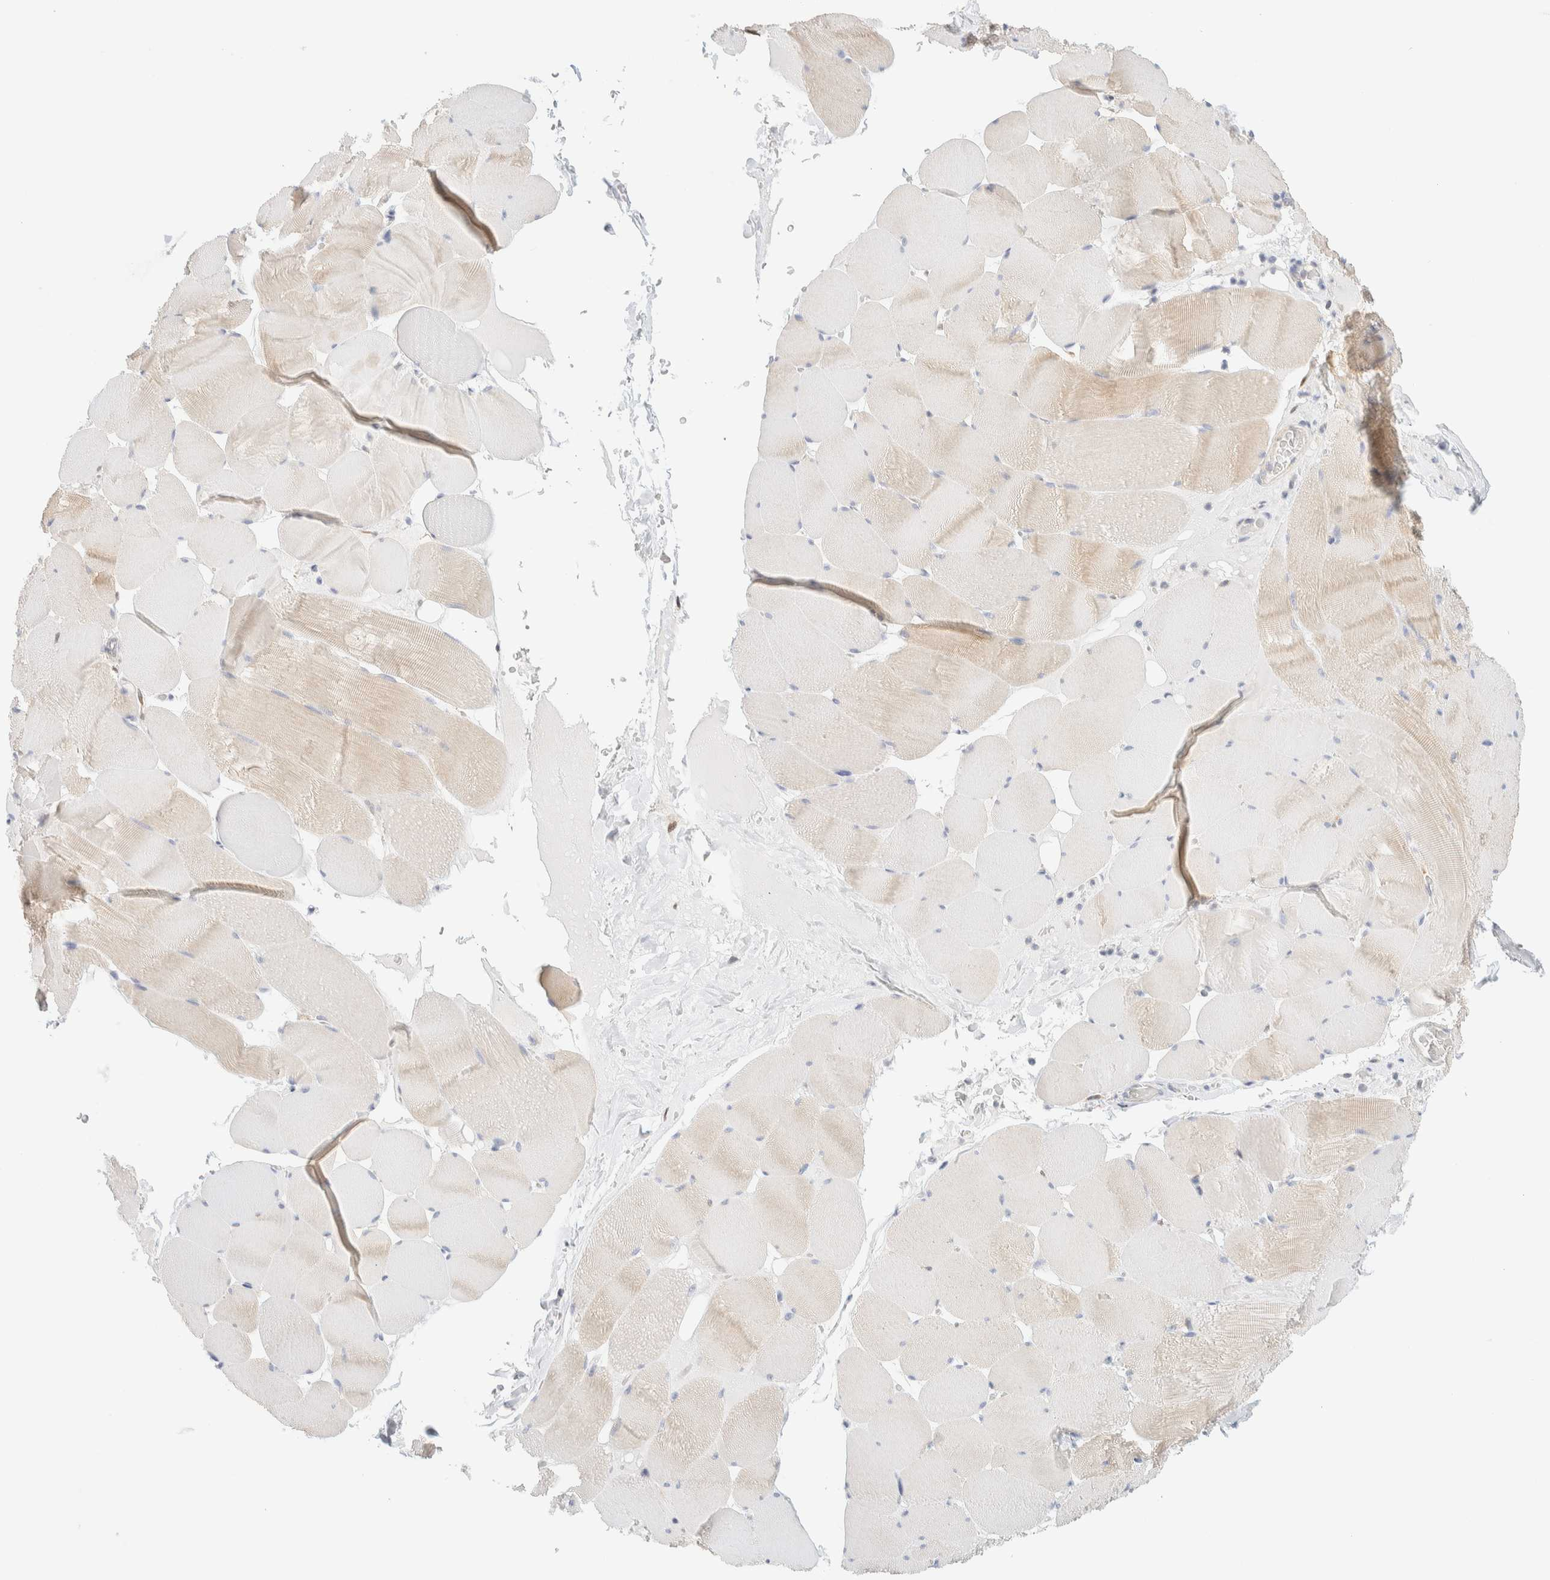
{"staining": {"intensity": "weak", "quantity": "25%-75%", "location": "cytoplasmic/membranous"}, "tissue": "skeletal muscle", "cell_type": "Myocytes", "image_type": "normal", "snomed": [{"axis": "morphology", "description": "Normal tissue, NOS"}, {"axis": "topography", "description": "Skeletal muscle"}], "caption": "This is an image of IHC staining of benign skeletal muscle, which shows weak positivity in the cytoplasmic/membranous of myocytes.", "gene": "NT5C", "patient": {"sex": "male", "age": 62}}